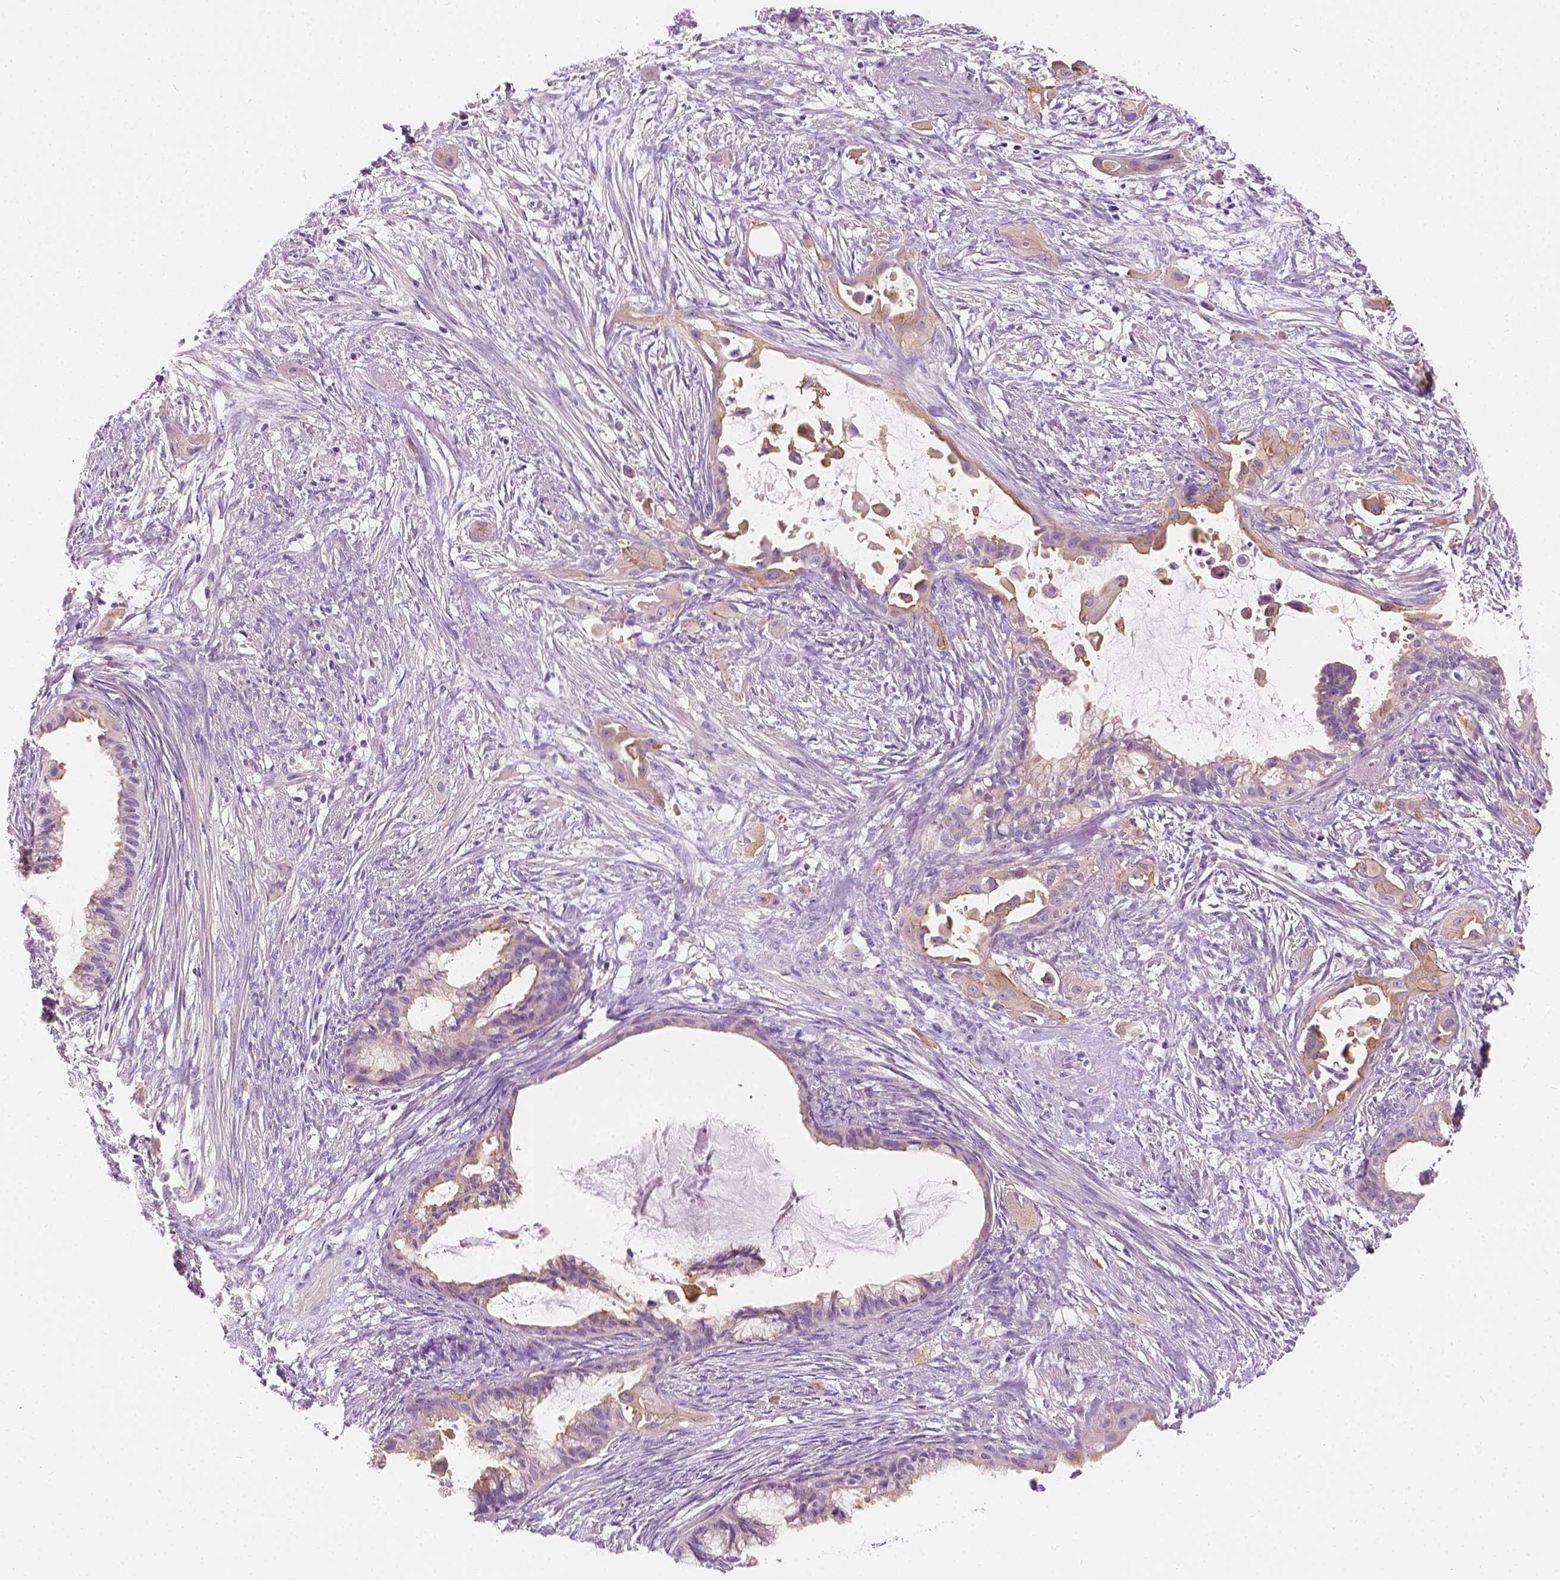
{"staining": {"intensity": "negative", "quantity": "none", "location": "none"}, "tissue": "endometrial cancer", "cell_type": "Tumor cells", "image_type": "cancer", "snomed": [{"axis": "morphology", "description": "Adenocarcinoma, NOS"}, {"axis": "topography", "description": "Endometrium"}], "caption": "The image displays no significant expression in tumor cells of adenocarcinoma (endometrial).", "gene": "SIRT2", "patient": {"sex": "female", "age": 86}}